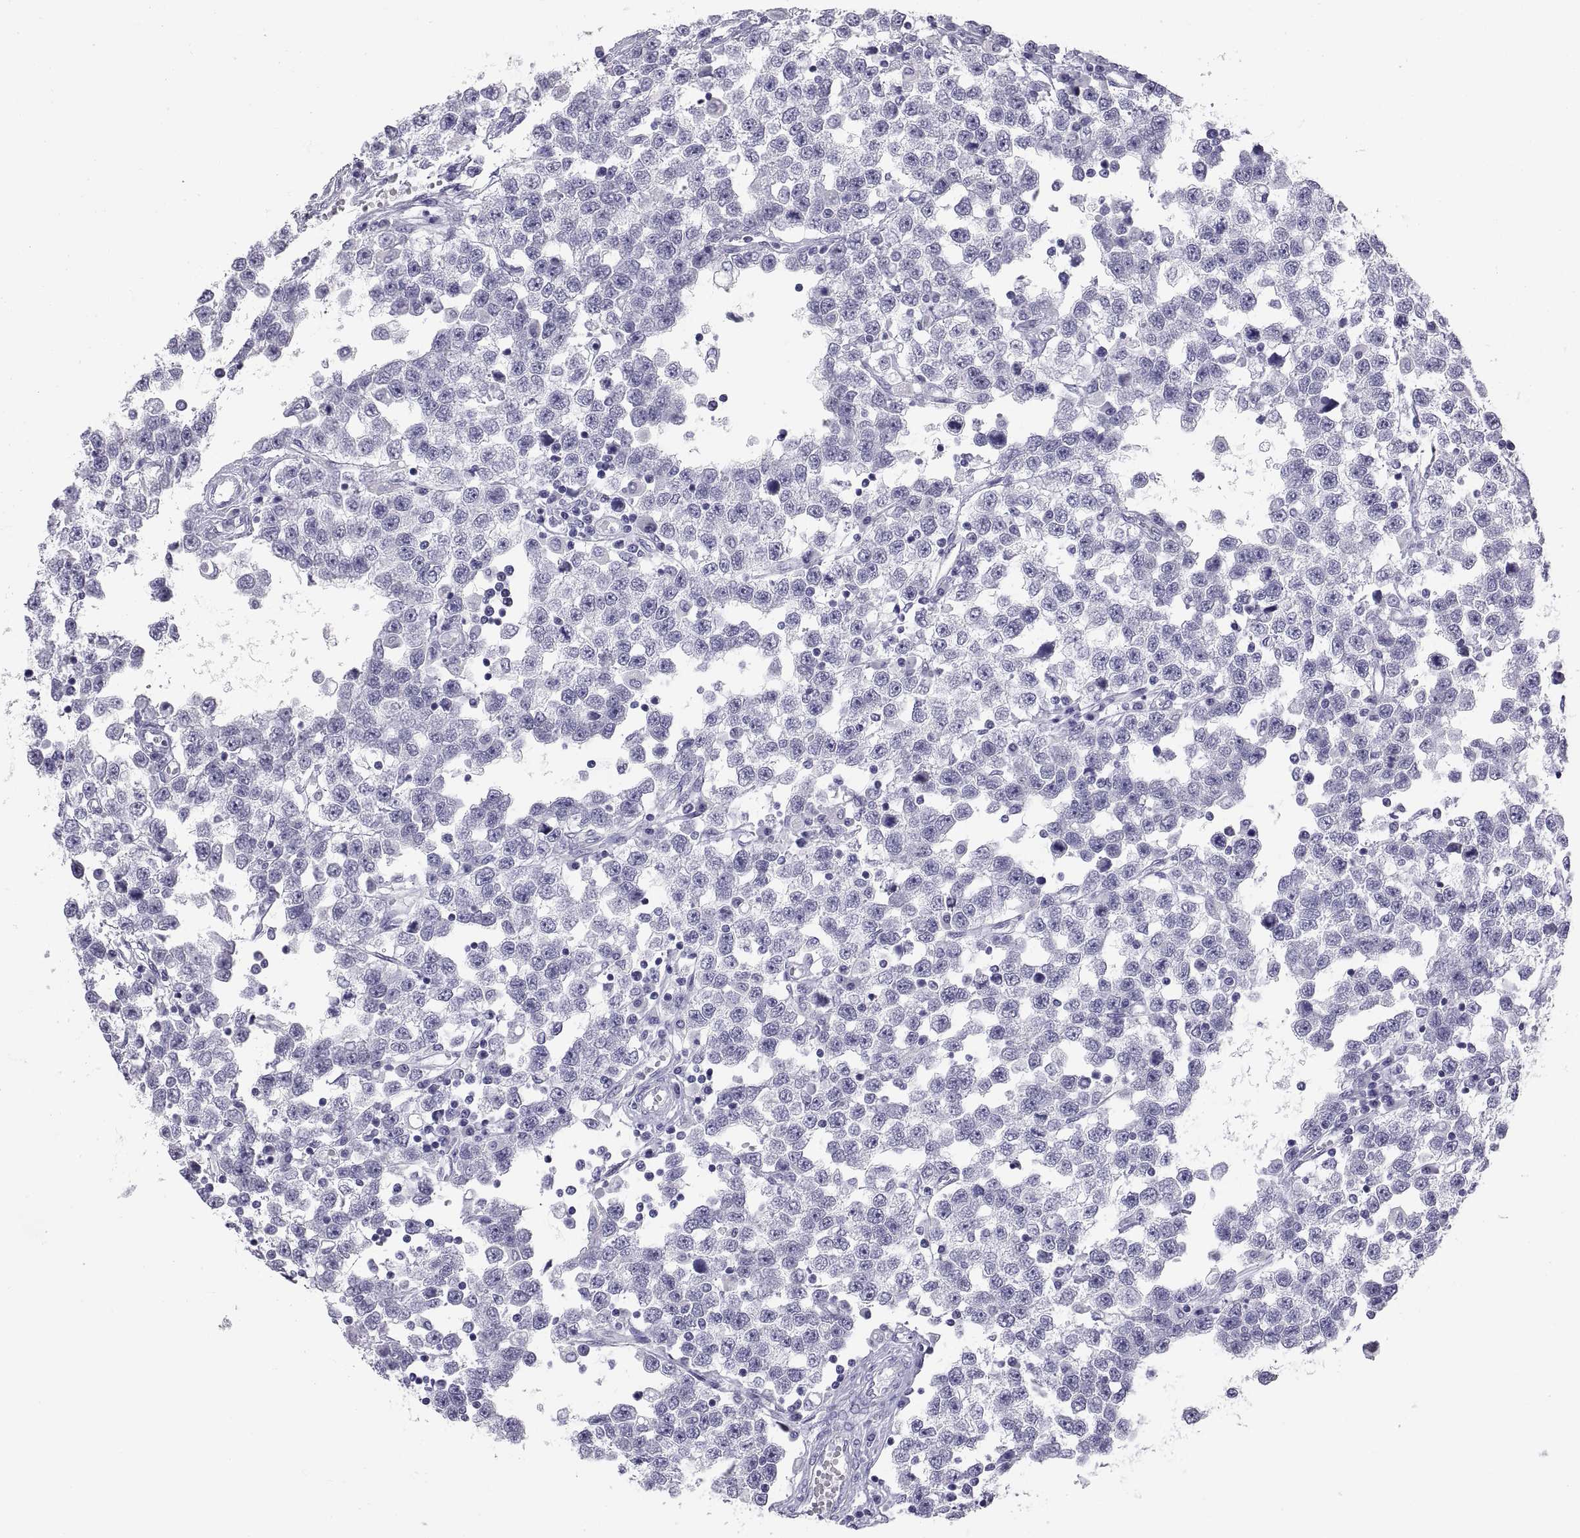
{"staining": {"intensity": "negative", "quantity": "none", "location": "none"}, "tissue": "testis cancer", "cell_type": "Tumor cells", "image_type": "cancer", "snomed": [{"axis": "morphology", "description": "Seminoma, NOS"}, {"axis": "topography", "description": "Testis"}], "caption": "Immunohistochemistry histopathology image of testis seminoma stained for a protein (brown), which shows no expression in tumor cells. (DAB immunohistochemistry (IHC) with hematoxylin counter stain).", "gene": "FAM170A", "patient": {"sex": "male", "age": 34}}